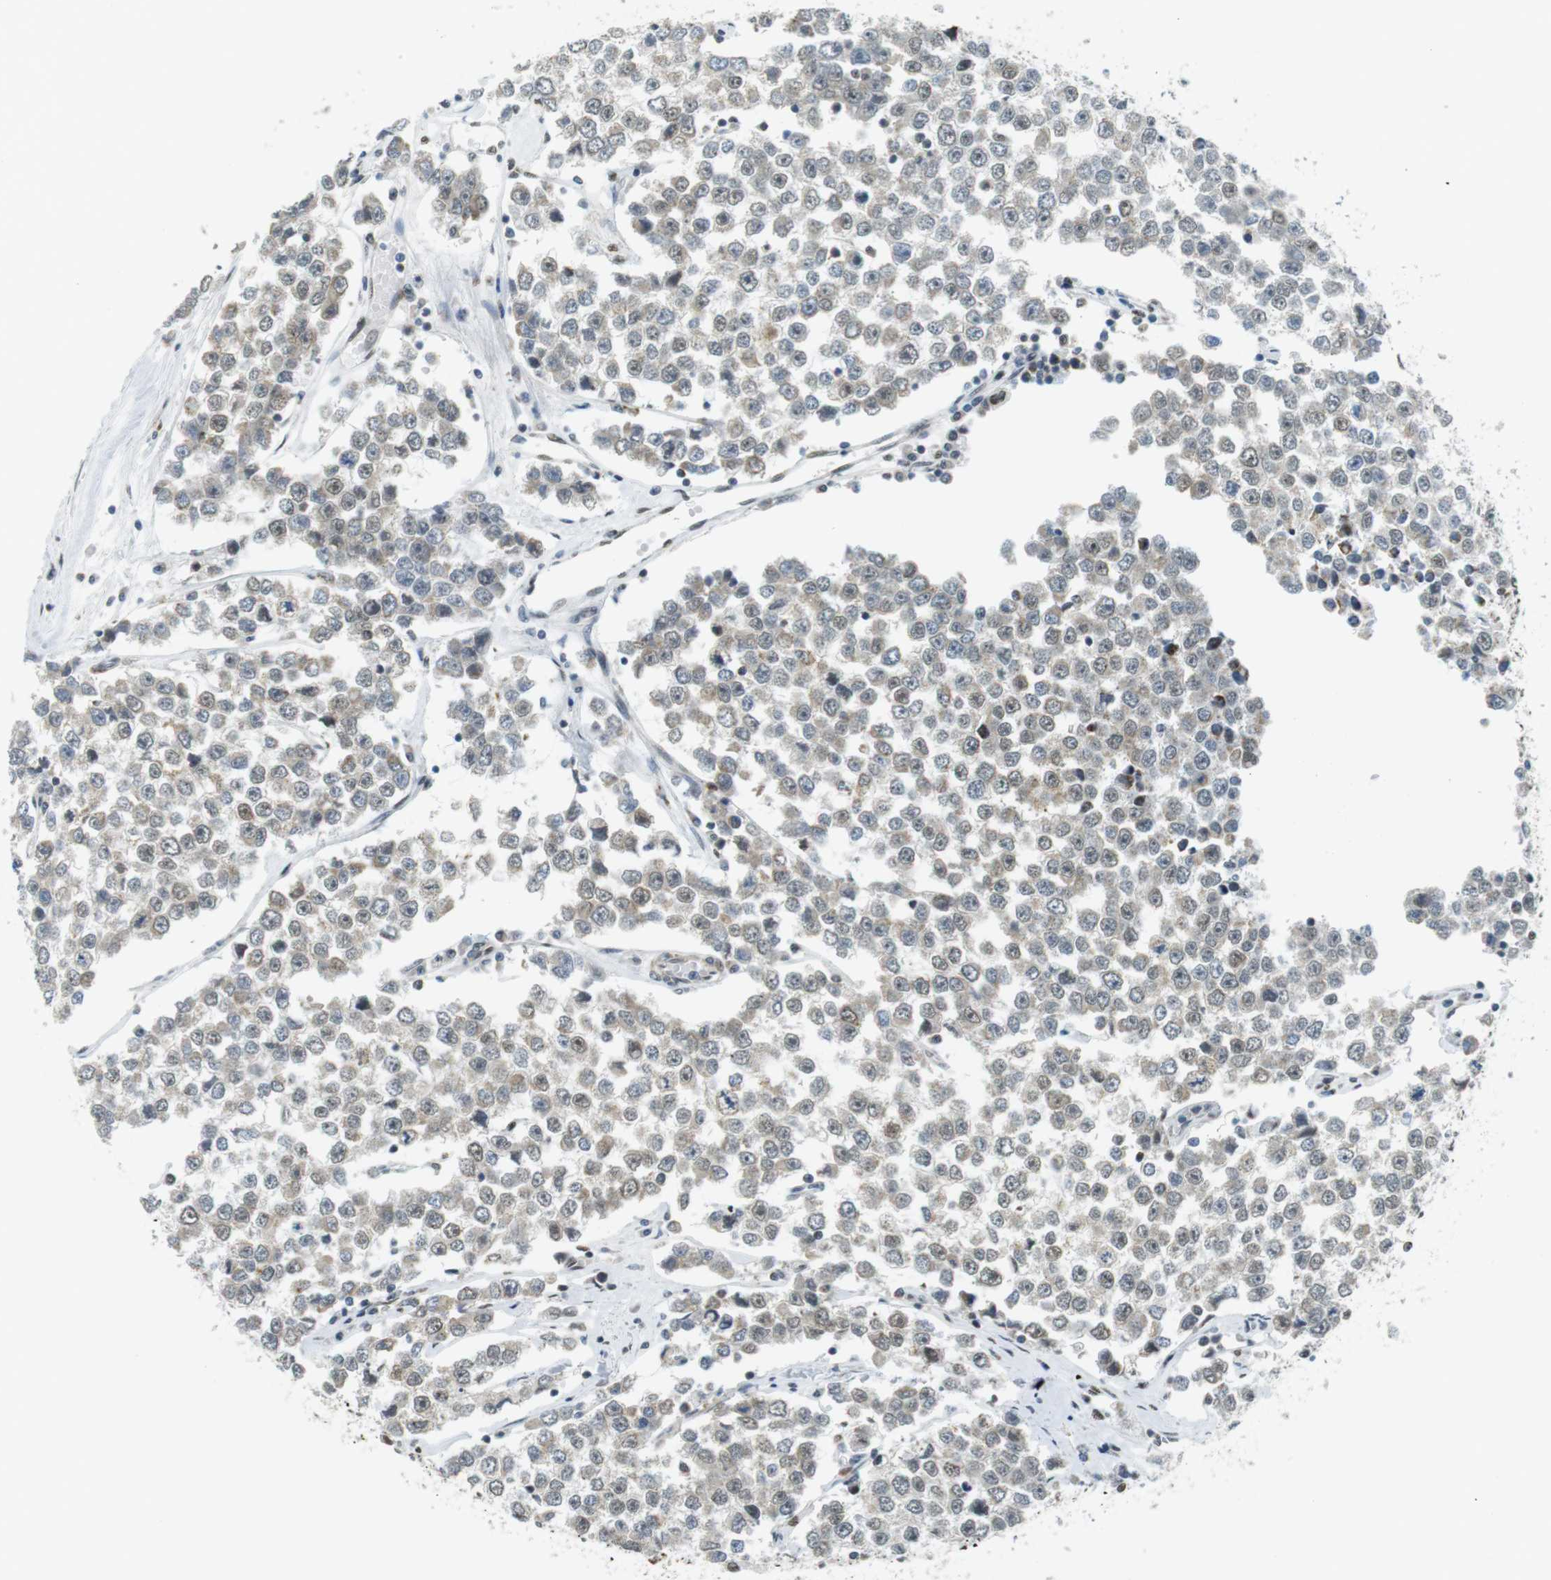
{"staining": {"intensity": "weak", "quantity": "<25%", "location": "cytoplasmic/membranous,nuclear"}, "tissue": "testis cancer", "cell_type": "Tumor cells", "image_type": "cancer", "snomed": [{"axis": "morphology", "description": "Seminoma, NOS"}, {"axis": "morphology", "description": "Carcinoma, Embryonal, NOS"}, {"axis": "topography", "description": "Testis"}], "caption": "Immunohistochemistry micrograph of embryonal carcinoma (testis) stained for a protein (brown), which shows no staining in tumor cells.", "gene": "USP7", "patient": {"sex": "male", "age": 52}}